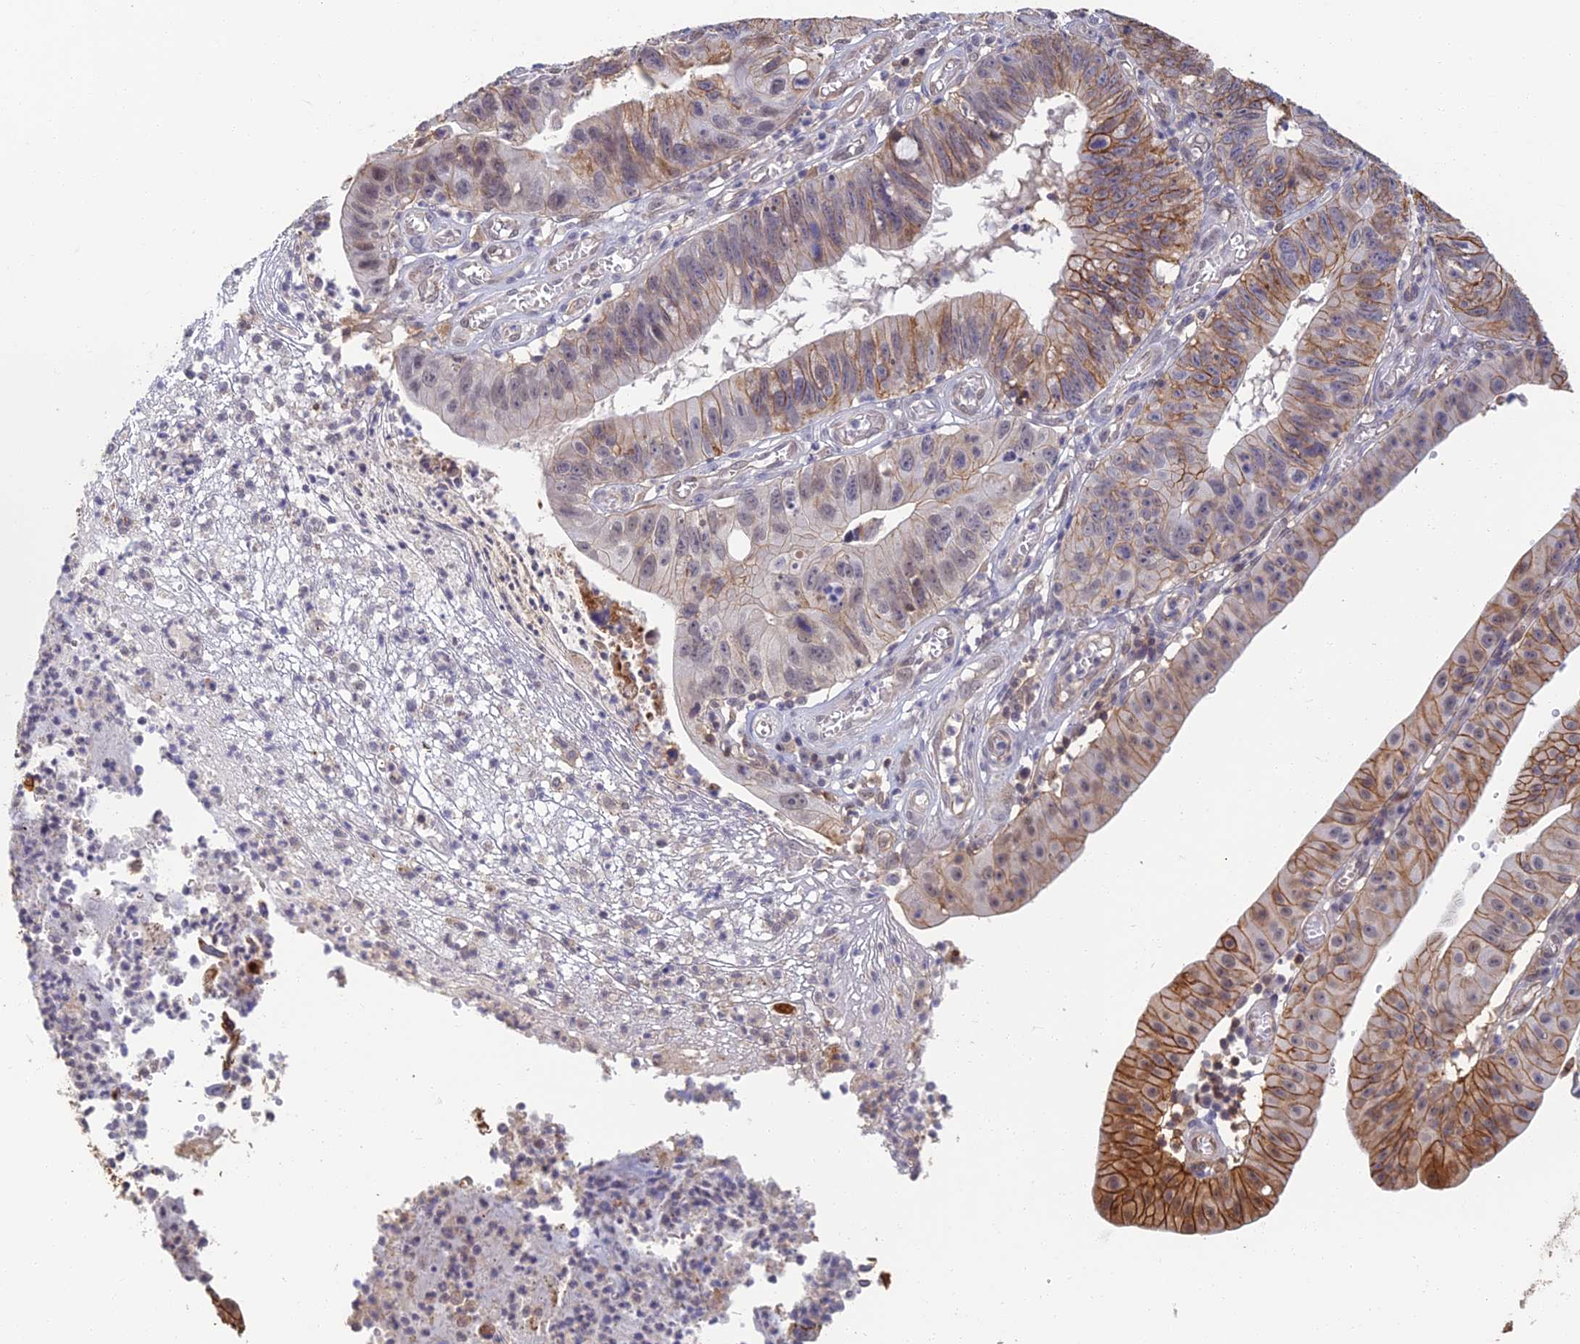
{"staining": {"intensity": "moderate", "quantity": "25%-75%", "location": "cytoplasmic/membranous"}, "tissue": "stomach cancer", "cell_type": "Tumor cells", "image_type": "cancer", "snomed": [{"axis": "morphology", "description": "Adenocarcinoma, NOS"}, {"axis": "topography", "description": "Stomach"}], "caption": "This is an image of immunohistochemistry (IHC) staining of adenocarcinoma (stomach), which shows moderate staining in the cytoplasmic/membranous of tumor cells.", "gene": "LRRN3", "patient": {"sex": "male", "age": 59}}